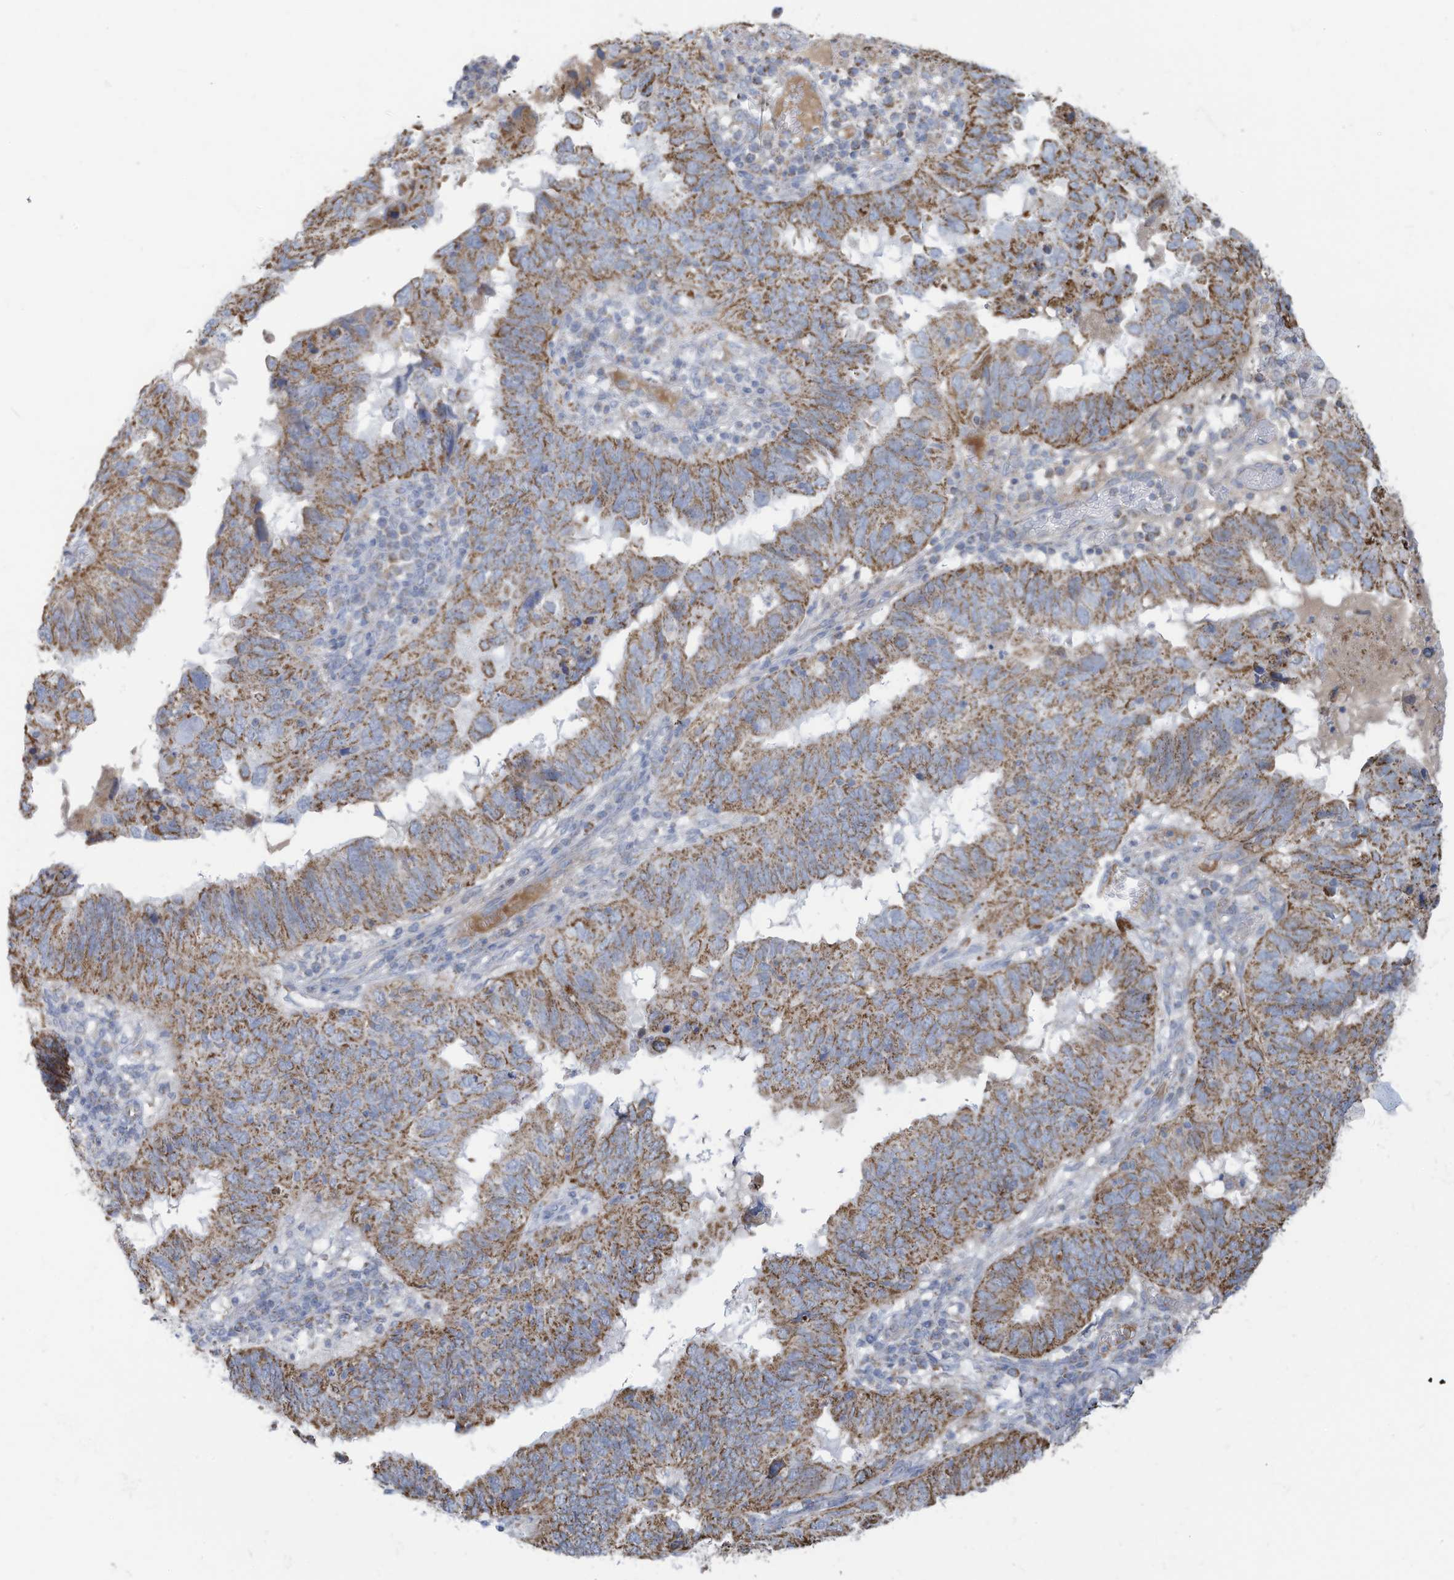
{"staining": {"intensity": "moderate", "quantity": ">75%", "location": "cytoplasmic/membranous"}, "tissue": "endometrial cancer", "cell_type": "Tumor cells", "image_type": "cancer", "snomed": [{"axis": "morphology", "description": "Adenocarcinoma, NOS"}, {"axis": "topography", "description": "Uterus"}], "caption": "Human adenocarcinoma (endometrial) stained with a brown dye shows moderate cytoplasmic/membranous positive staining in approximately >75% of tumor cells.", "gene": "NLN", "patient": {"sex": "female", "age": 77}}